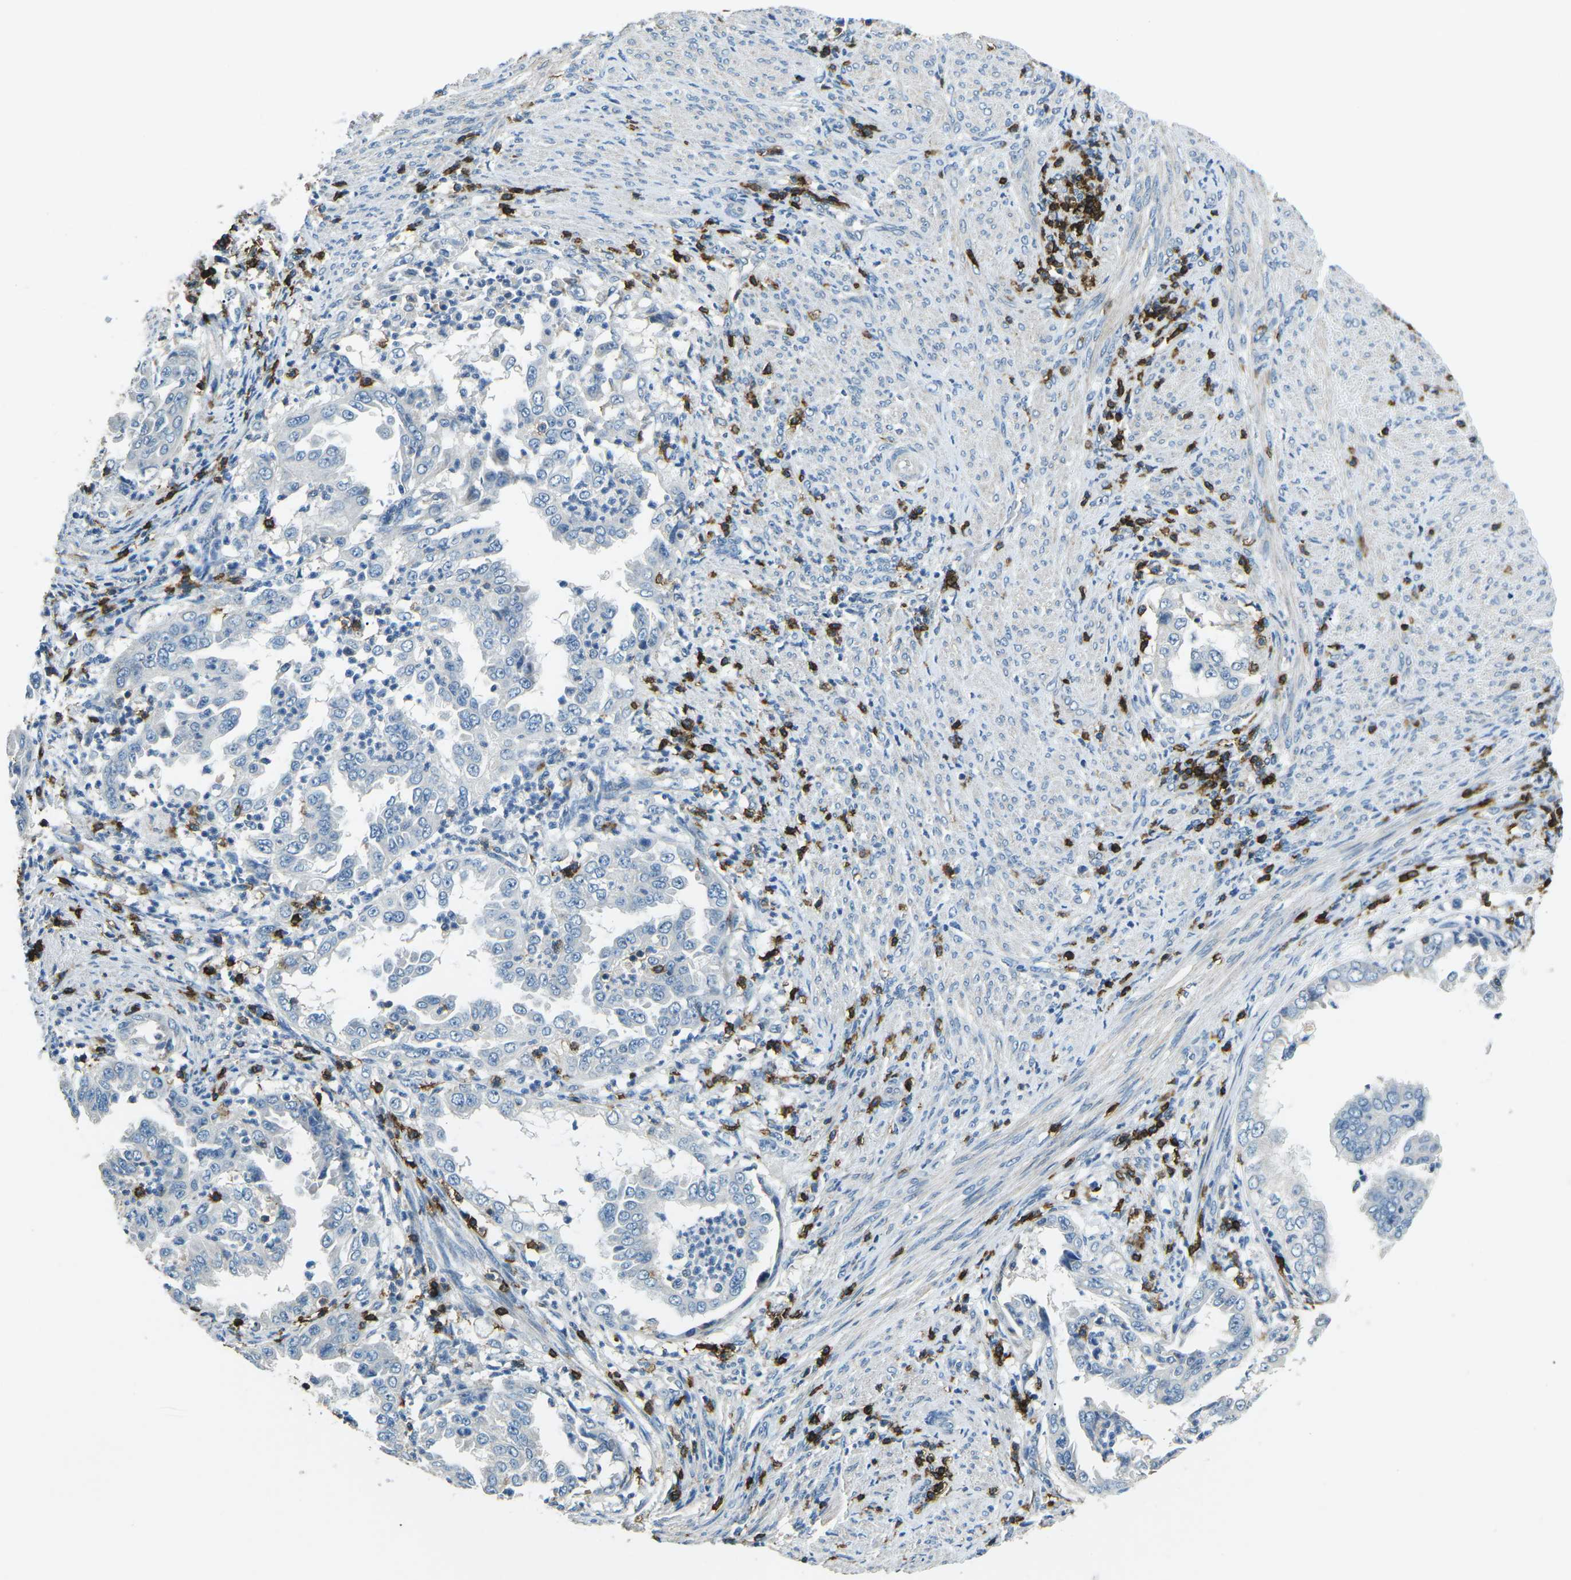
{"staining": {"intensity": "negative", "quantity": "none", "location": "none"}, "tissue": "endometrial cancer", "cell_type": "Tumor cells", "image_type": "cancer", "snomed": [{"axis": "morphology", "description": "Adenocarcinoma, NOS"}, {"axis": "topography", "description": "Endometrium"}], "caption": "A histopathology image of human adenocarcinoma (endometrial) is negative for staining in tumor cells. (DAB IHC, high magnification).", "gene": "CD6", "patient": {"sex": "female", "age": 85}}